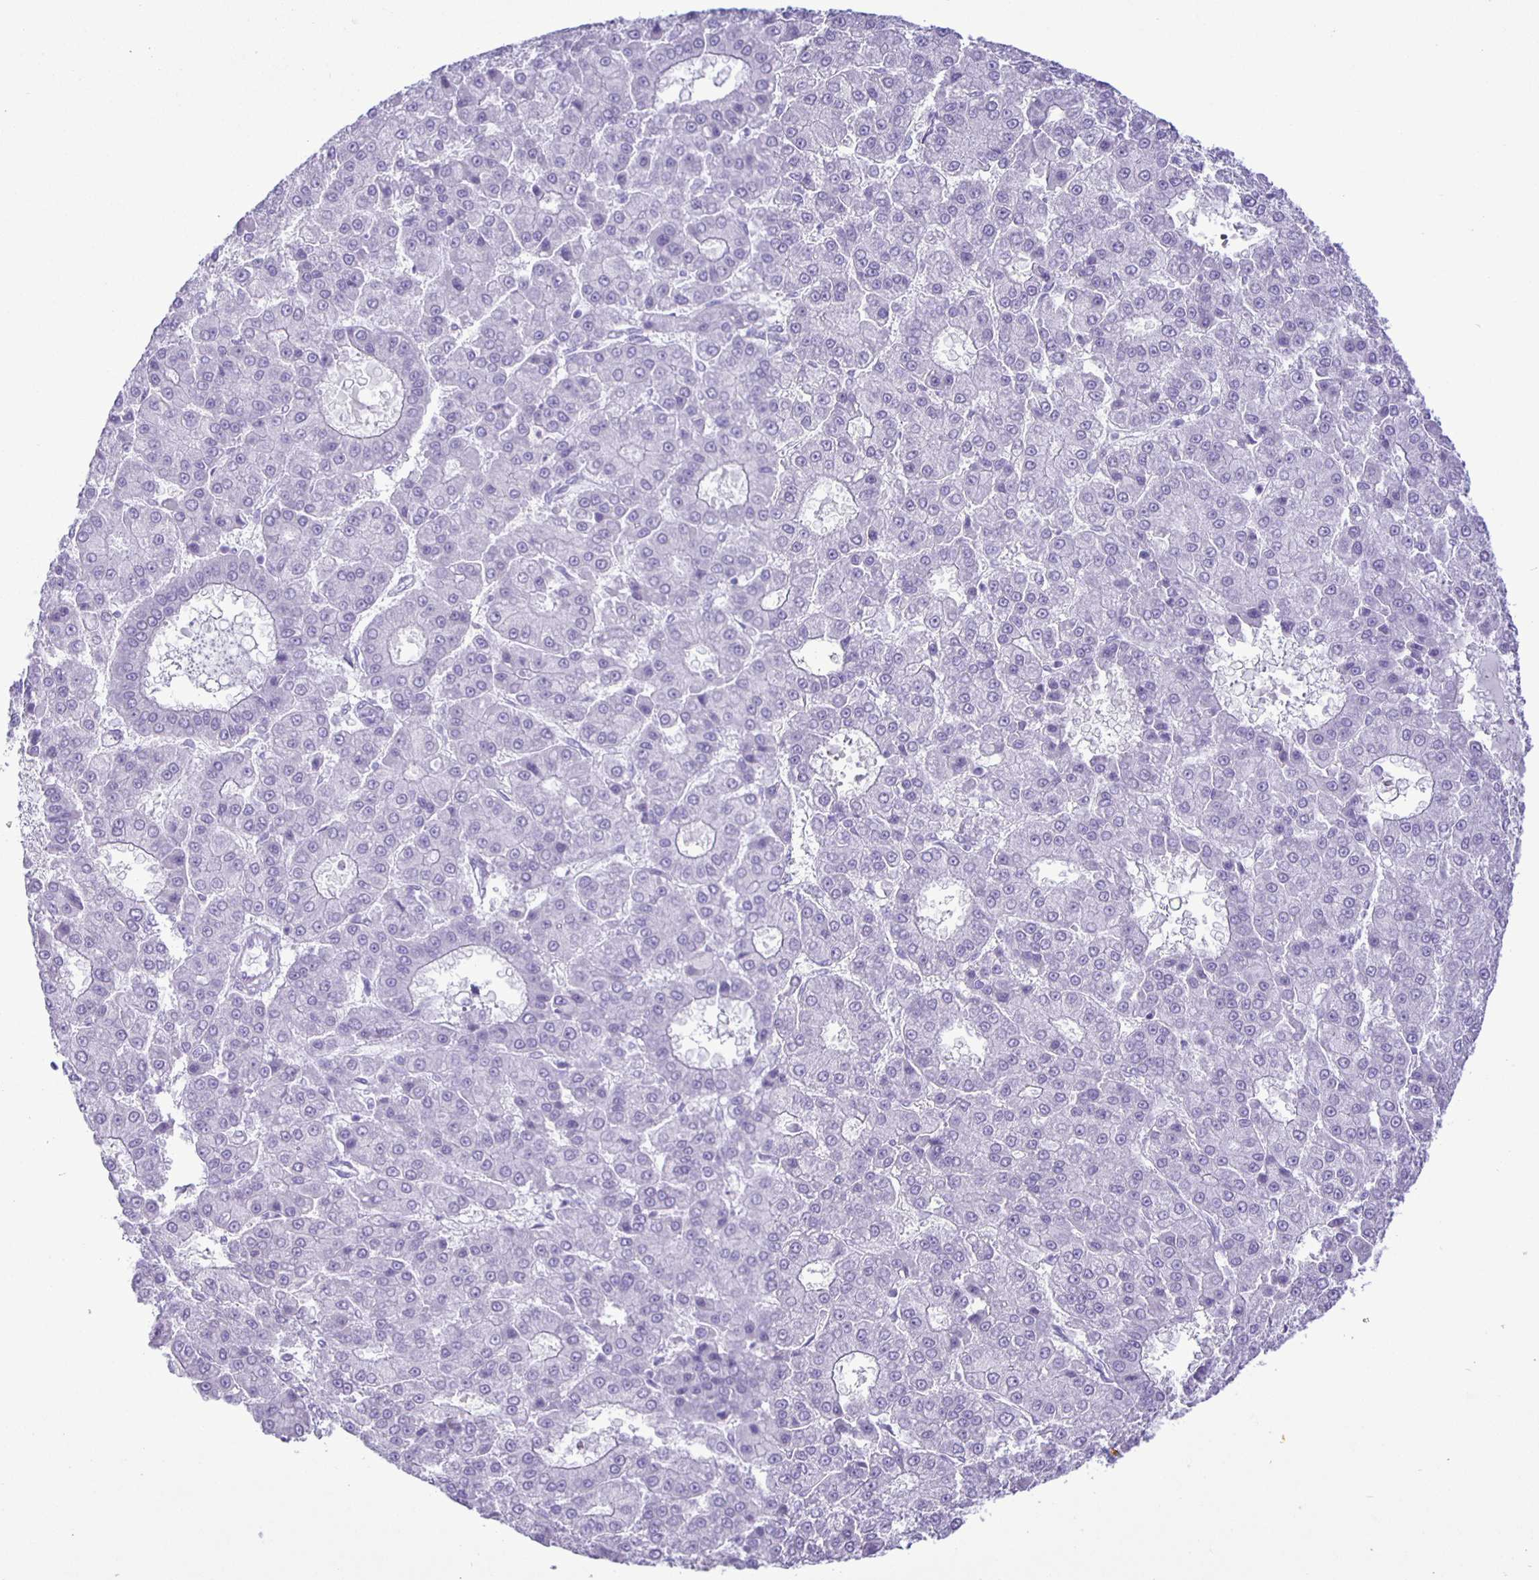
{"staining": {"intensity": "negative", "quantity": "none", "location": "none"}, "tissue": "liver cancer", "cell_type": "Tumor cells", "image_type": "cancer", "snomed": [{"axis": "morphology", "description": "Carcinoma, Hepatocellular, NOS"}, {"axis": "topography", "description": "Liver"}], "caption": "Immunohistochemistry photomicrograph of neoplastic tissue: liver cancer stained with DAB exhibits no significant protein expression in tumor cells. (Brightfield microscopy of DAB (3,3'-diaminobenzidine) immunohistochemistry at high magnification).", "gene": "EZHIP", "patient": {"sex": "male", "age": 70}}